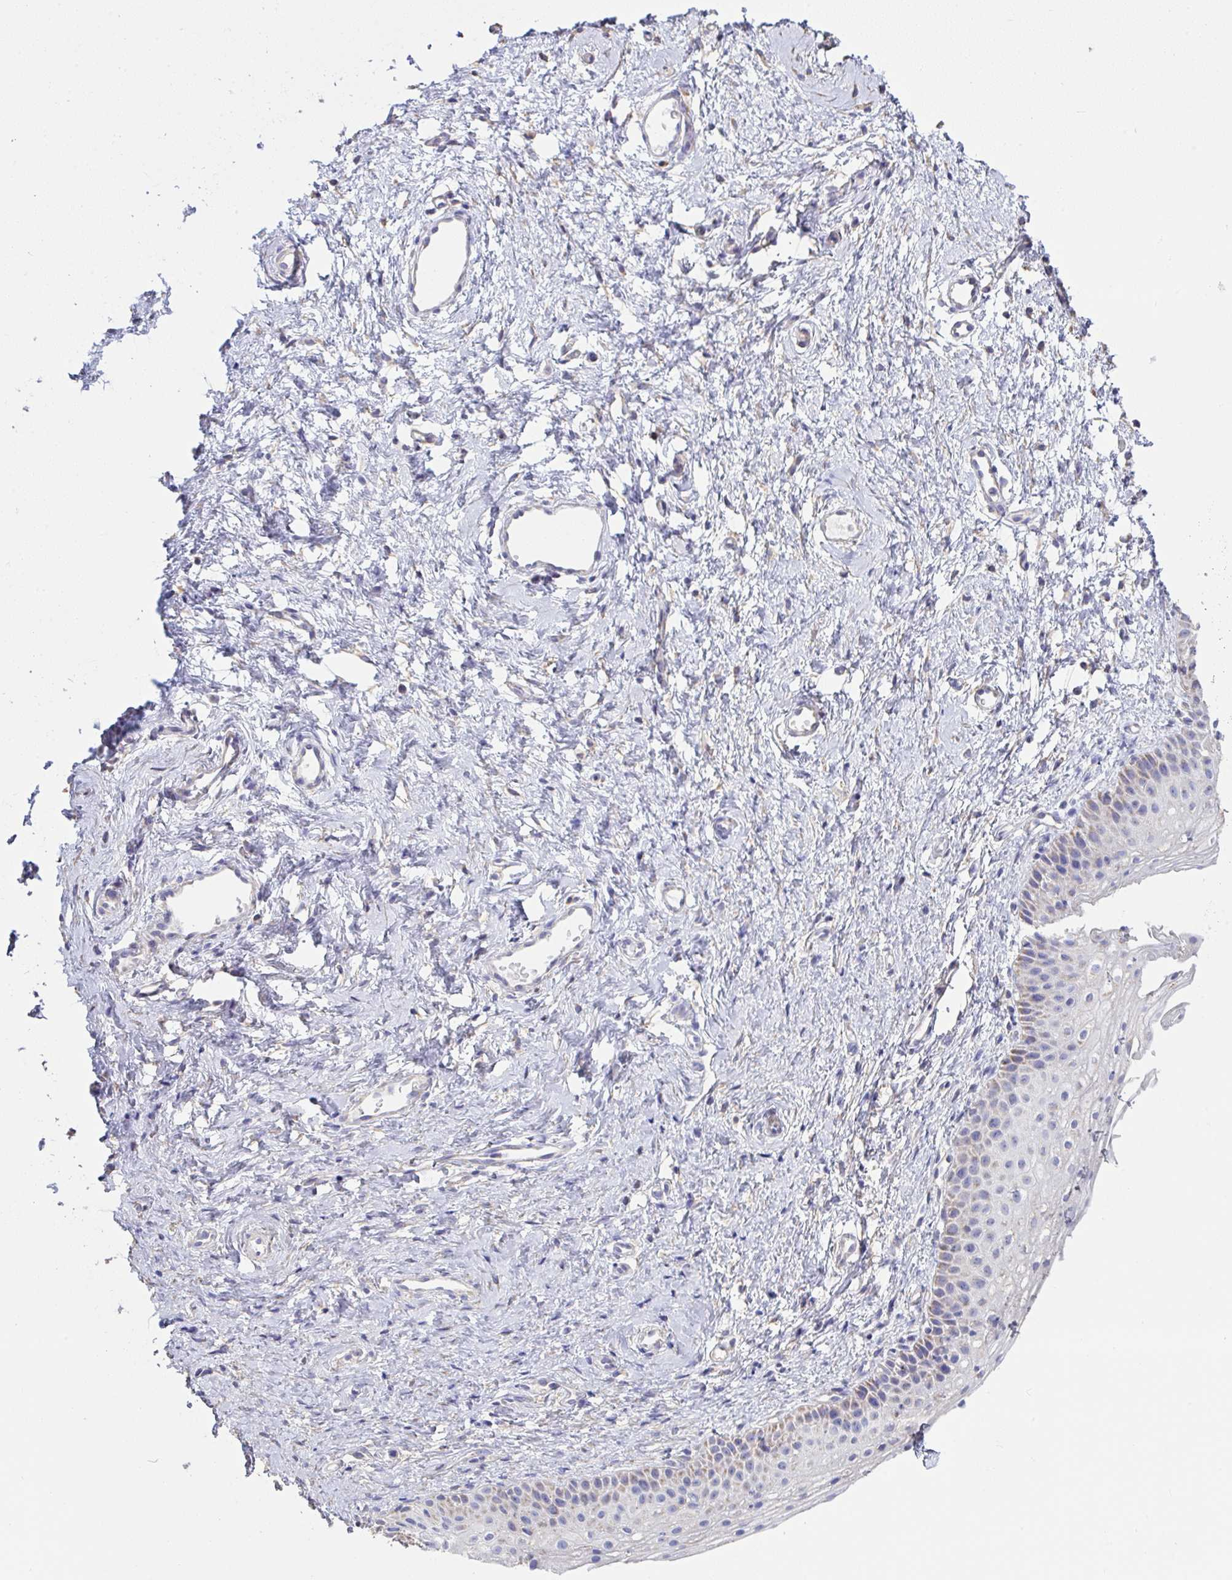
{"staining": {"intensity": "moderate", "quantity": "25%-75%", "location": "cytoplasmic/membranous"}, "tissue": "vagina", "cell_type": "Squamous epithelial cells", "image_type": "normal", "snomed": [{"axis": "morphology", "description": "Normal tissue, NOS"}, {"axis": "topography", "description": "Vagina"}], "caption": "This micrograph displays immunohistochemistry staining of unremarkable human vagina, with medium moderate cytoplasmic/membranous staining in about 25%-75% of squamous epithelial cells.", "gene": "DOK7", "patient": {"sex": "female", "age": 65}}